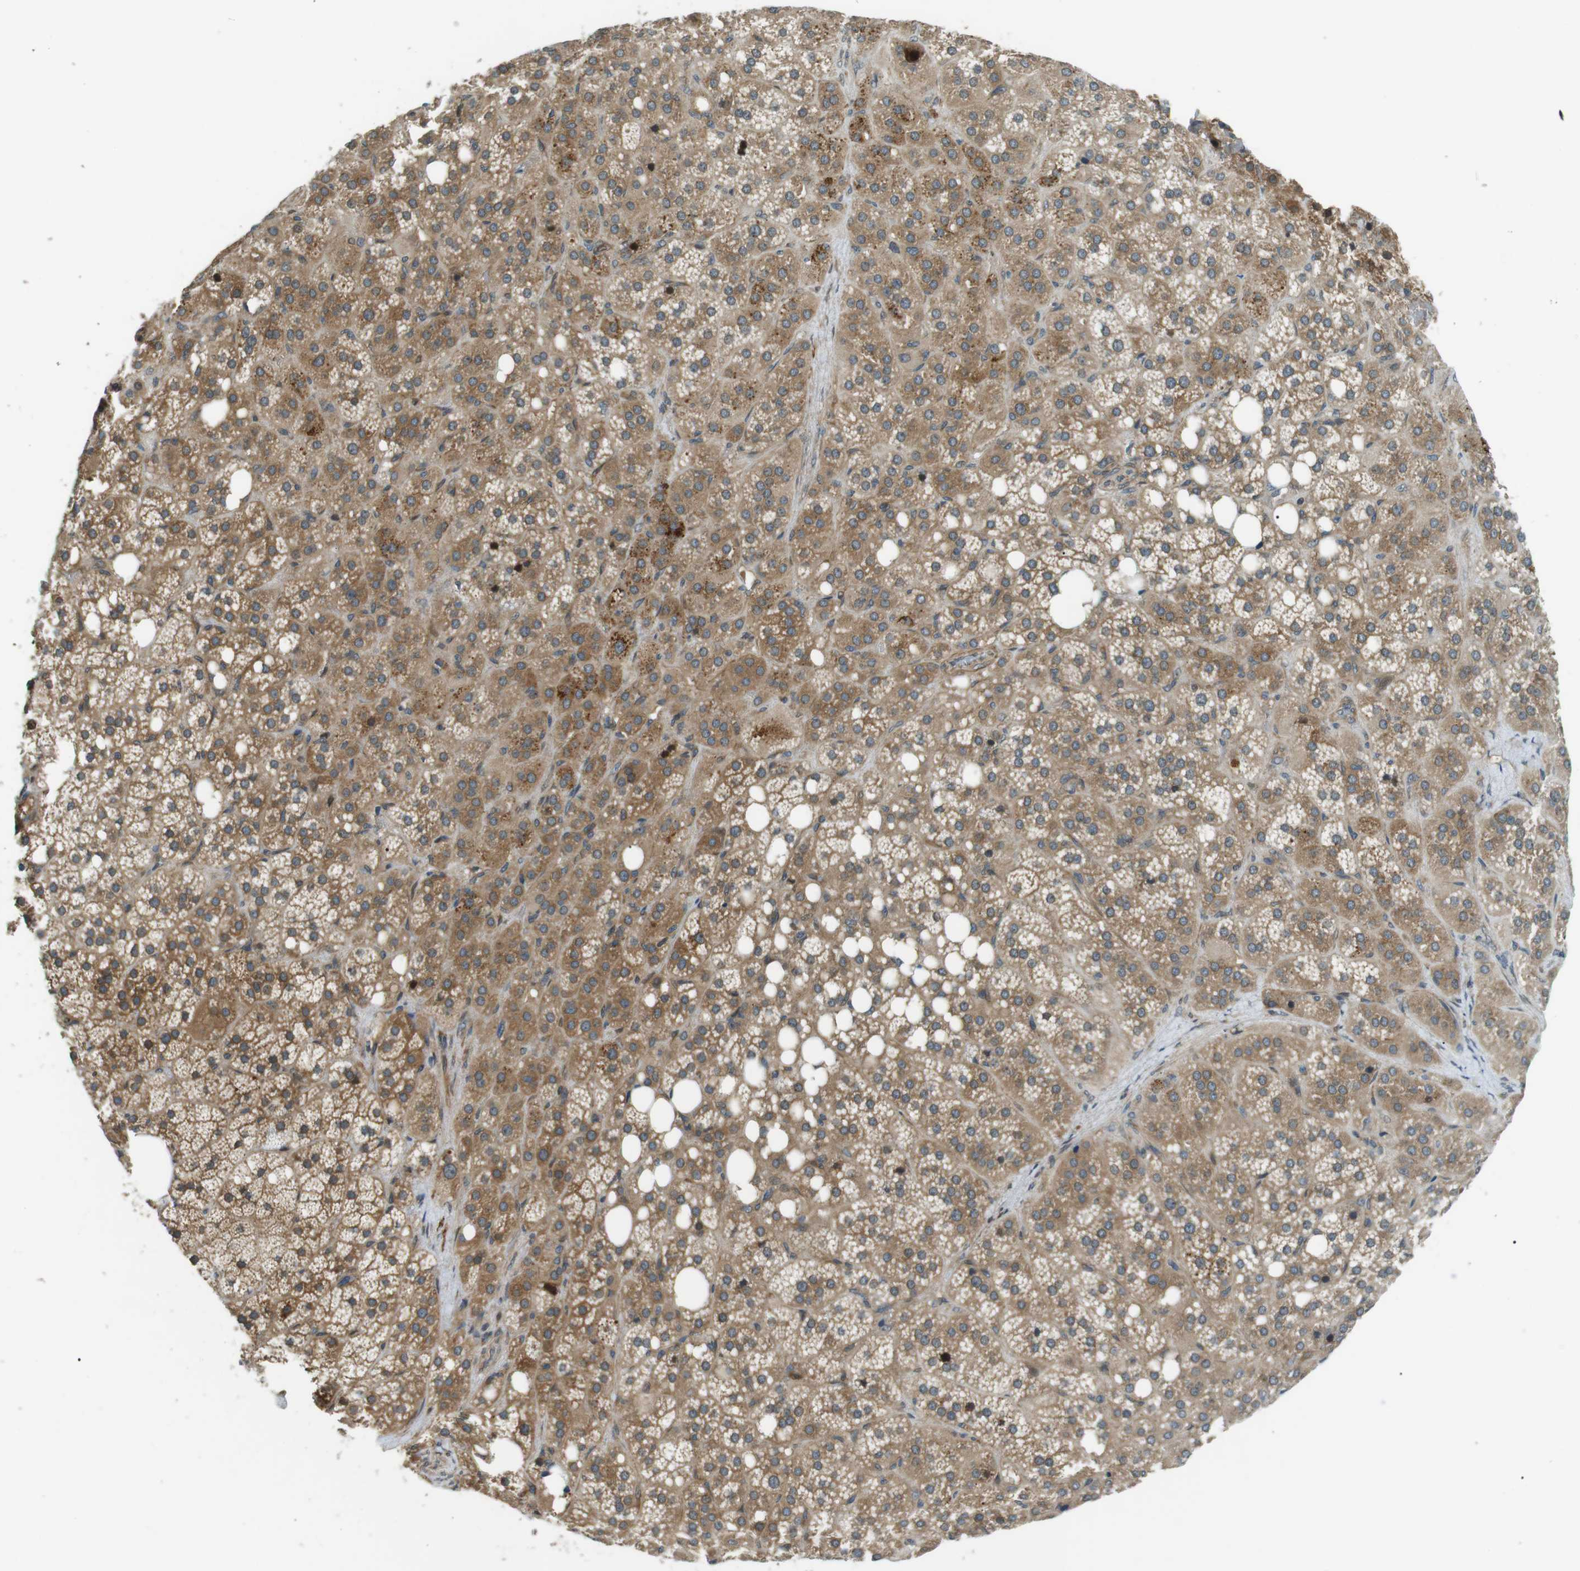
{"staining": {"intensity": "moderate", "quantity": ">75%", "location": "cytoplasmic/membranous"}, "tissue": "adrenal gland", "cell_type": "Glandular cells", "image_type": "normal", "snomed": [{"axis": "morphology", "description": "Normal tissue, NOS"}, {"axis": "topography", "description": "Adrenal gland"}], "caption": "The micrograph demonstrates staining of unremarkable adrenal gland, revealing moderate cytoplasmic/membranous protein staining (brown color) within glandular cells.", "gene": "TMEM74", "patient": {"sex": "female", "age": 59}}